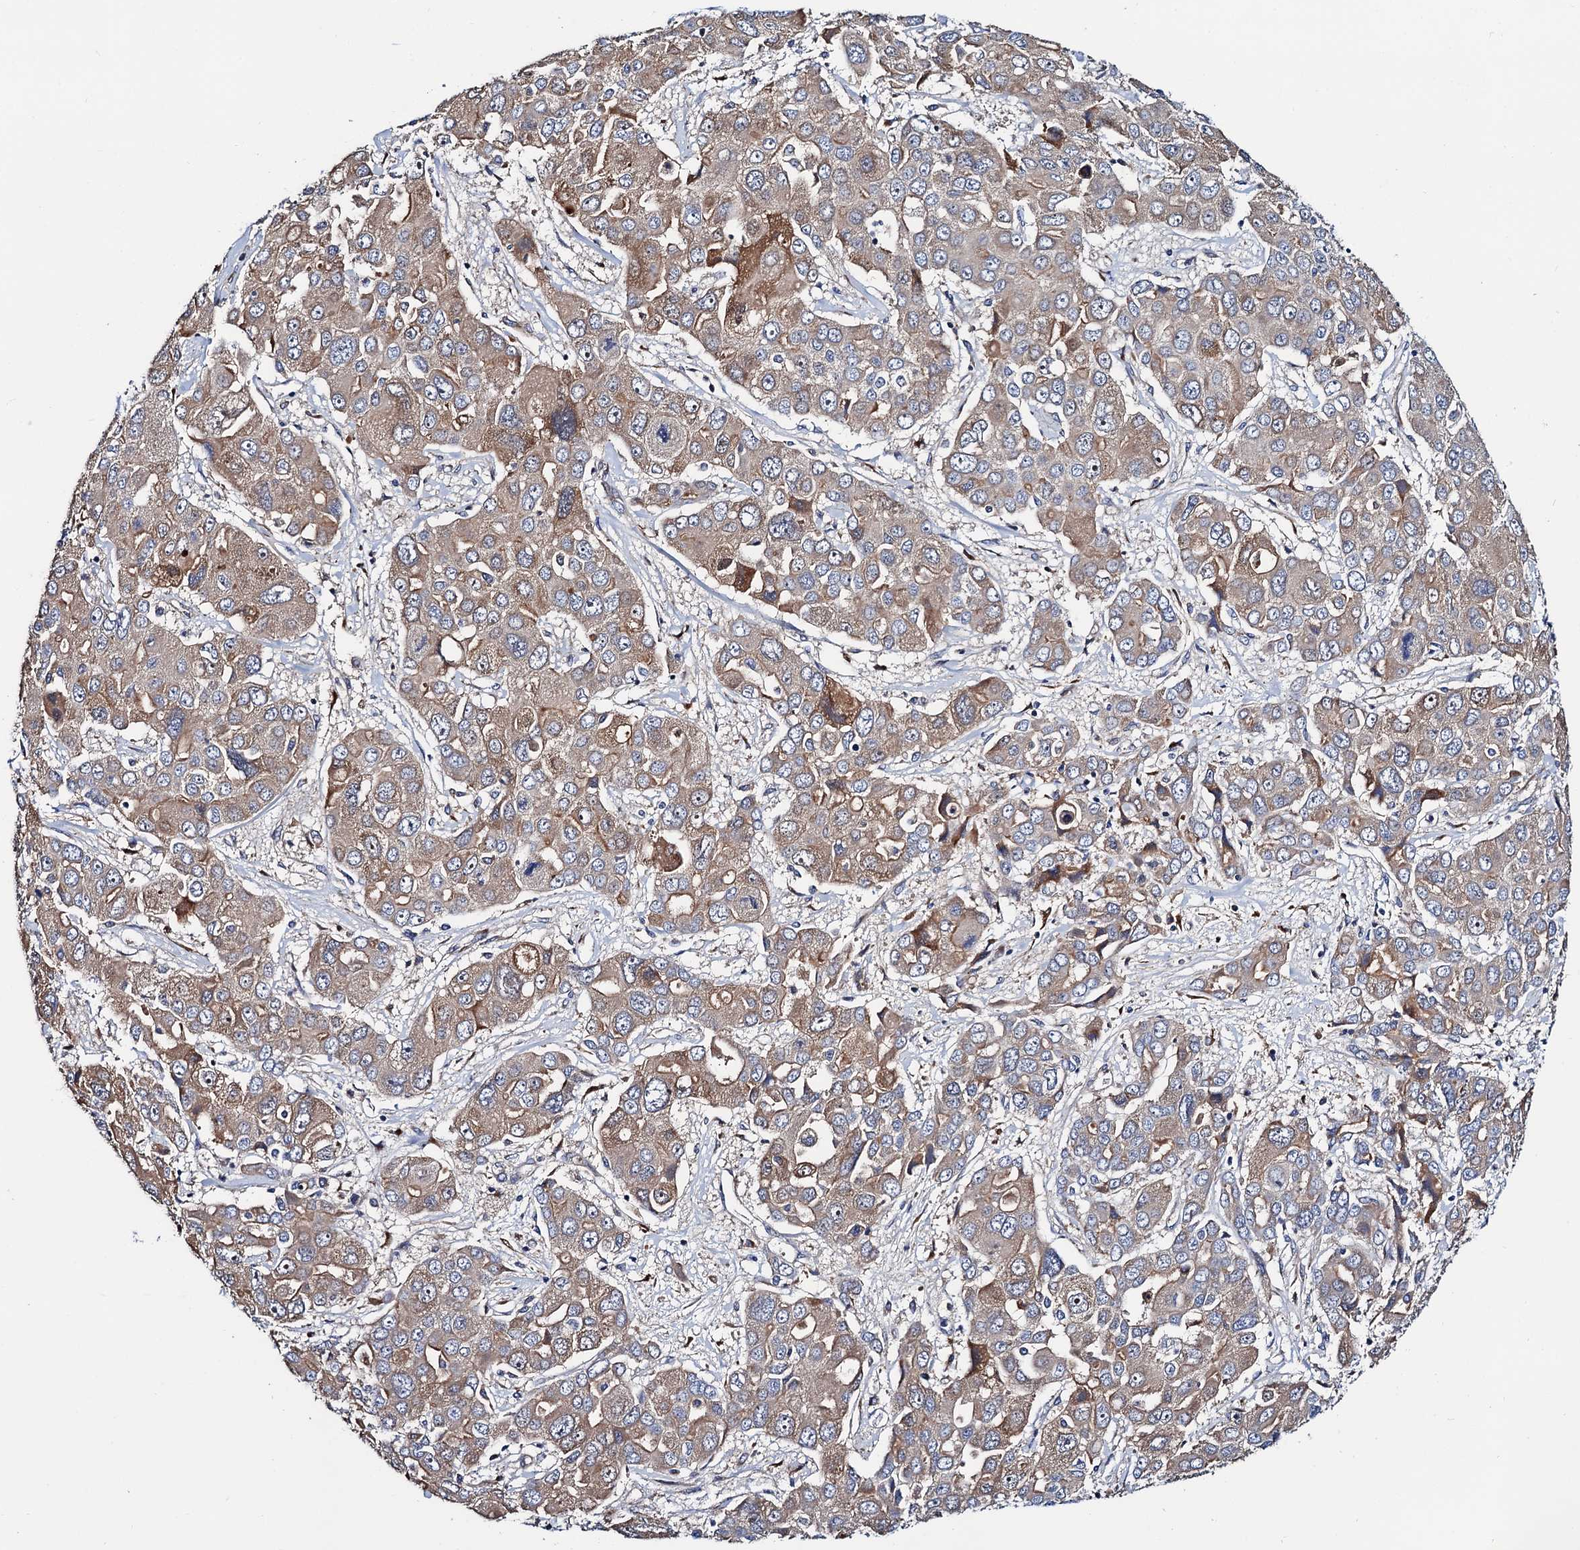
{"staining": {"intensity": "moderate", "quantity": "<25%", "location": "cytoplasmic/membranous"}, "tissue": "liver cancer", "cell_type": "Tumor cells", "image_type": "cancer", "snomed": [{"axis": "morphology", "description": "Cholangiocarcinoma"}, {"axis": "topography", "description": "Liver"}], "caption": "A low amount of moderate cytoplasmic/membranous staining is appreciated in approximately <25% of tumor cells in liver cancer tissue.", "gene": "TRMT112", "patient": {"sex": "male", "age": 67}}